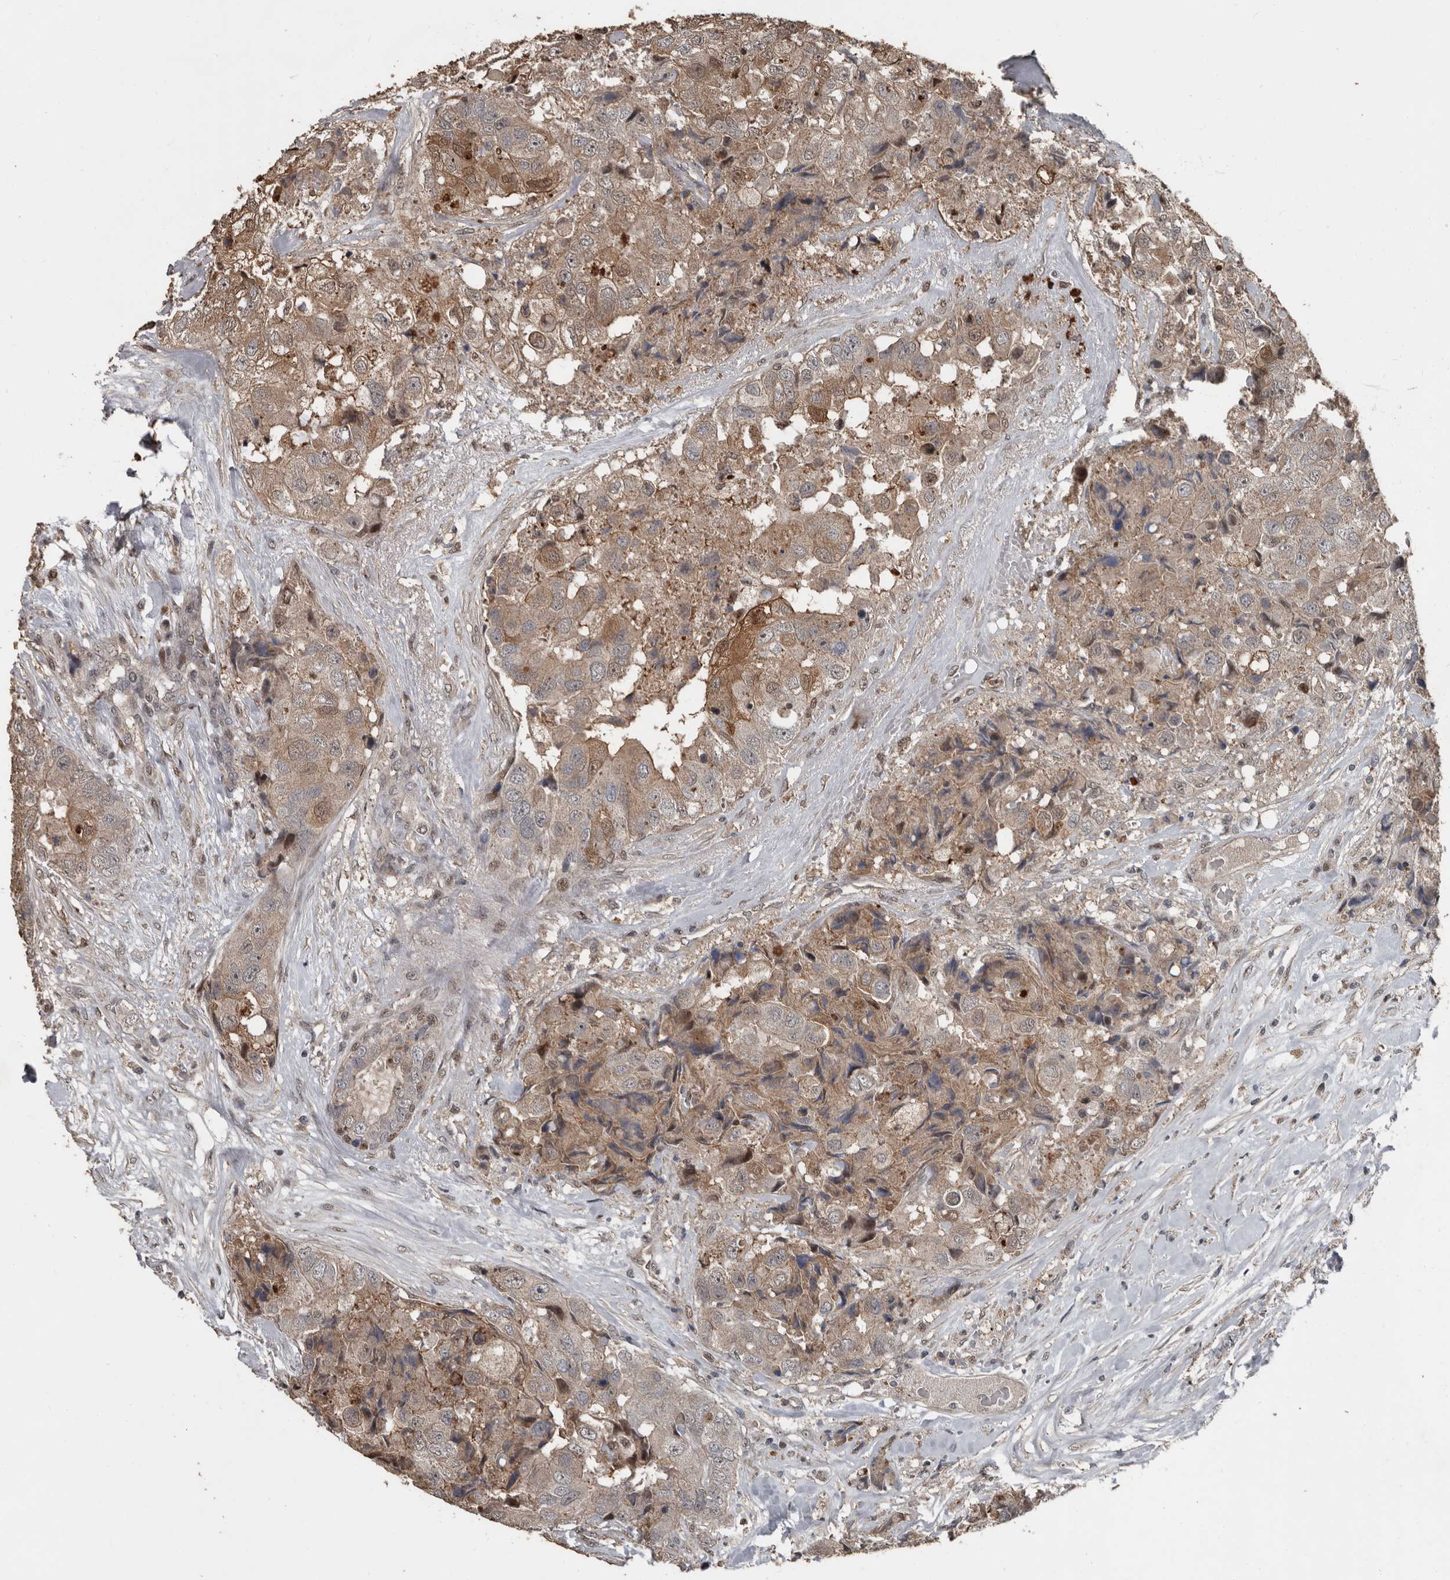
{"staining": {"intensity": "moderate", "quantity": ">75%", "location": "cytoplasmic/membranous"}, "tissue": "breast cancer", "cell_type": "Tumor cells", "image_type": "cancer", "snomed": [{"axis": "morphology", "description": "Duct carcinoma"}, {"axis": "topography", "description": "Breast"}], "caption": "This is a histology image of immunohistochemistry staining of breast infiltrating ductal carcinoma, which shows moderate positivity in the cytoplasmic/membranous of tumor cells.", "gene": "FSBP", "patient": {"sex": "female", "age": 62}}